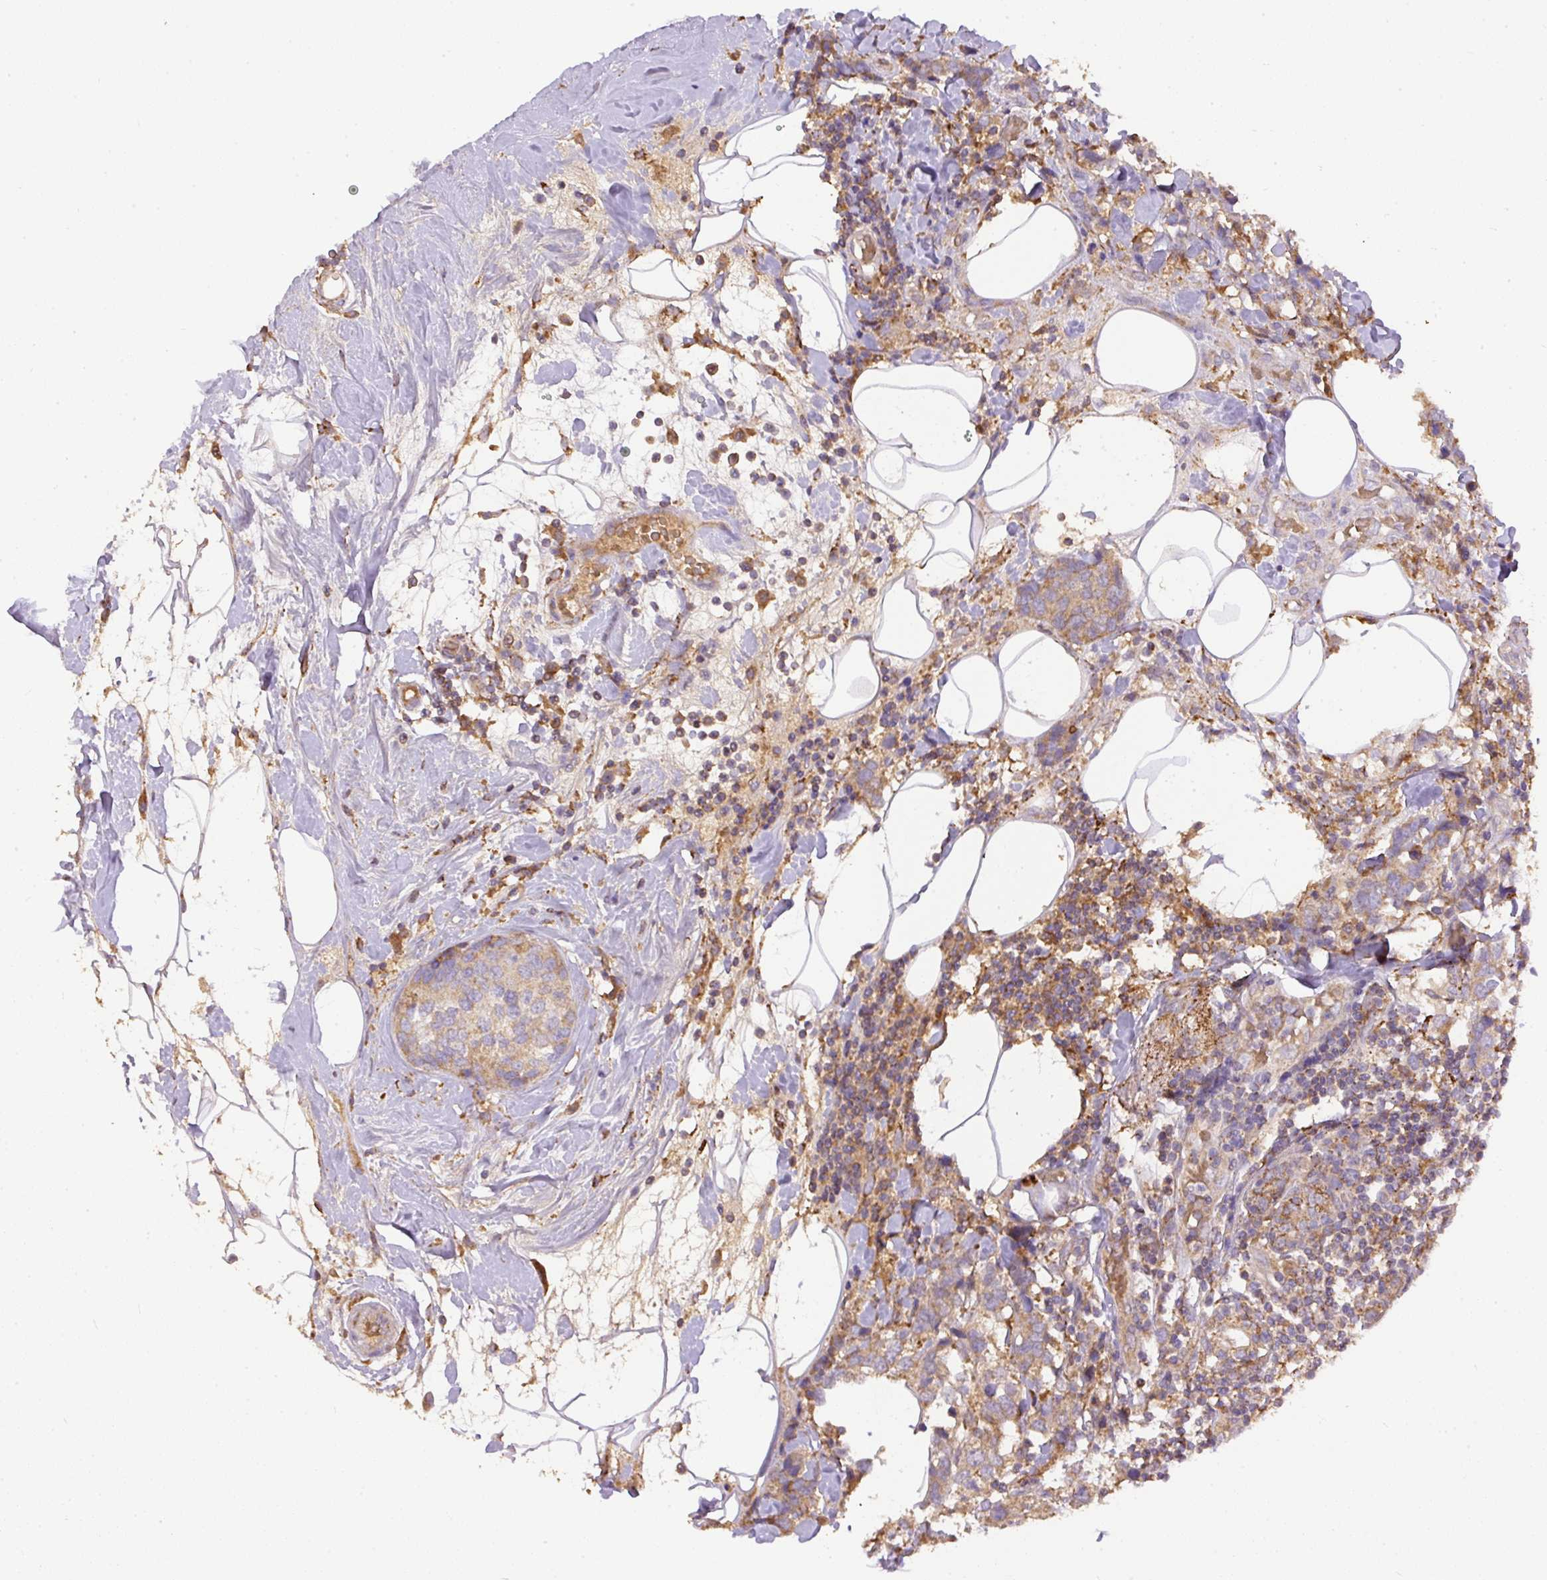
{"staining": {"intensity": "weak", "quantity": "25%-75%", "location": "cytoplasmic/membranous"}, "tissue": "breast cancer", "cell_type": "Tumor cells", "image_type": "cancer", "snomed": [{"axis": "morphology", "description": "Lobular carcinoma"}, {"axis": "topography", "description": "Breast"}], "caption": "A micrograph of human breast cancer (lobular carcinoma) stained for a protein shows weak cytoplasmic/membranous brown staining in tumor cells. Using DAB (brown) and hematoxylin (blue) stains, captured at high magnification using brightfield microscopy.", "gene": "DAPK1", "patient": {"sex": "female", "age": 59}}